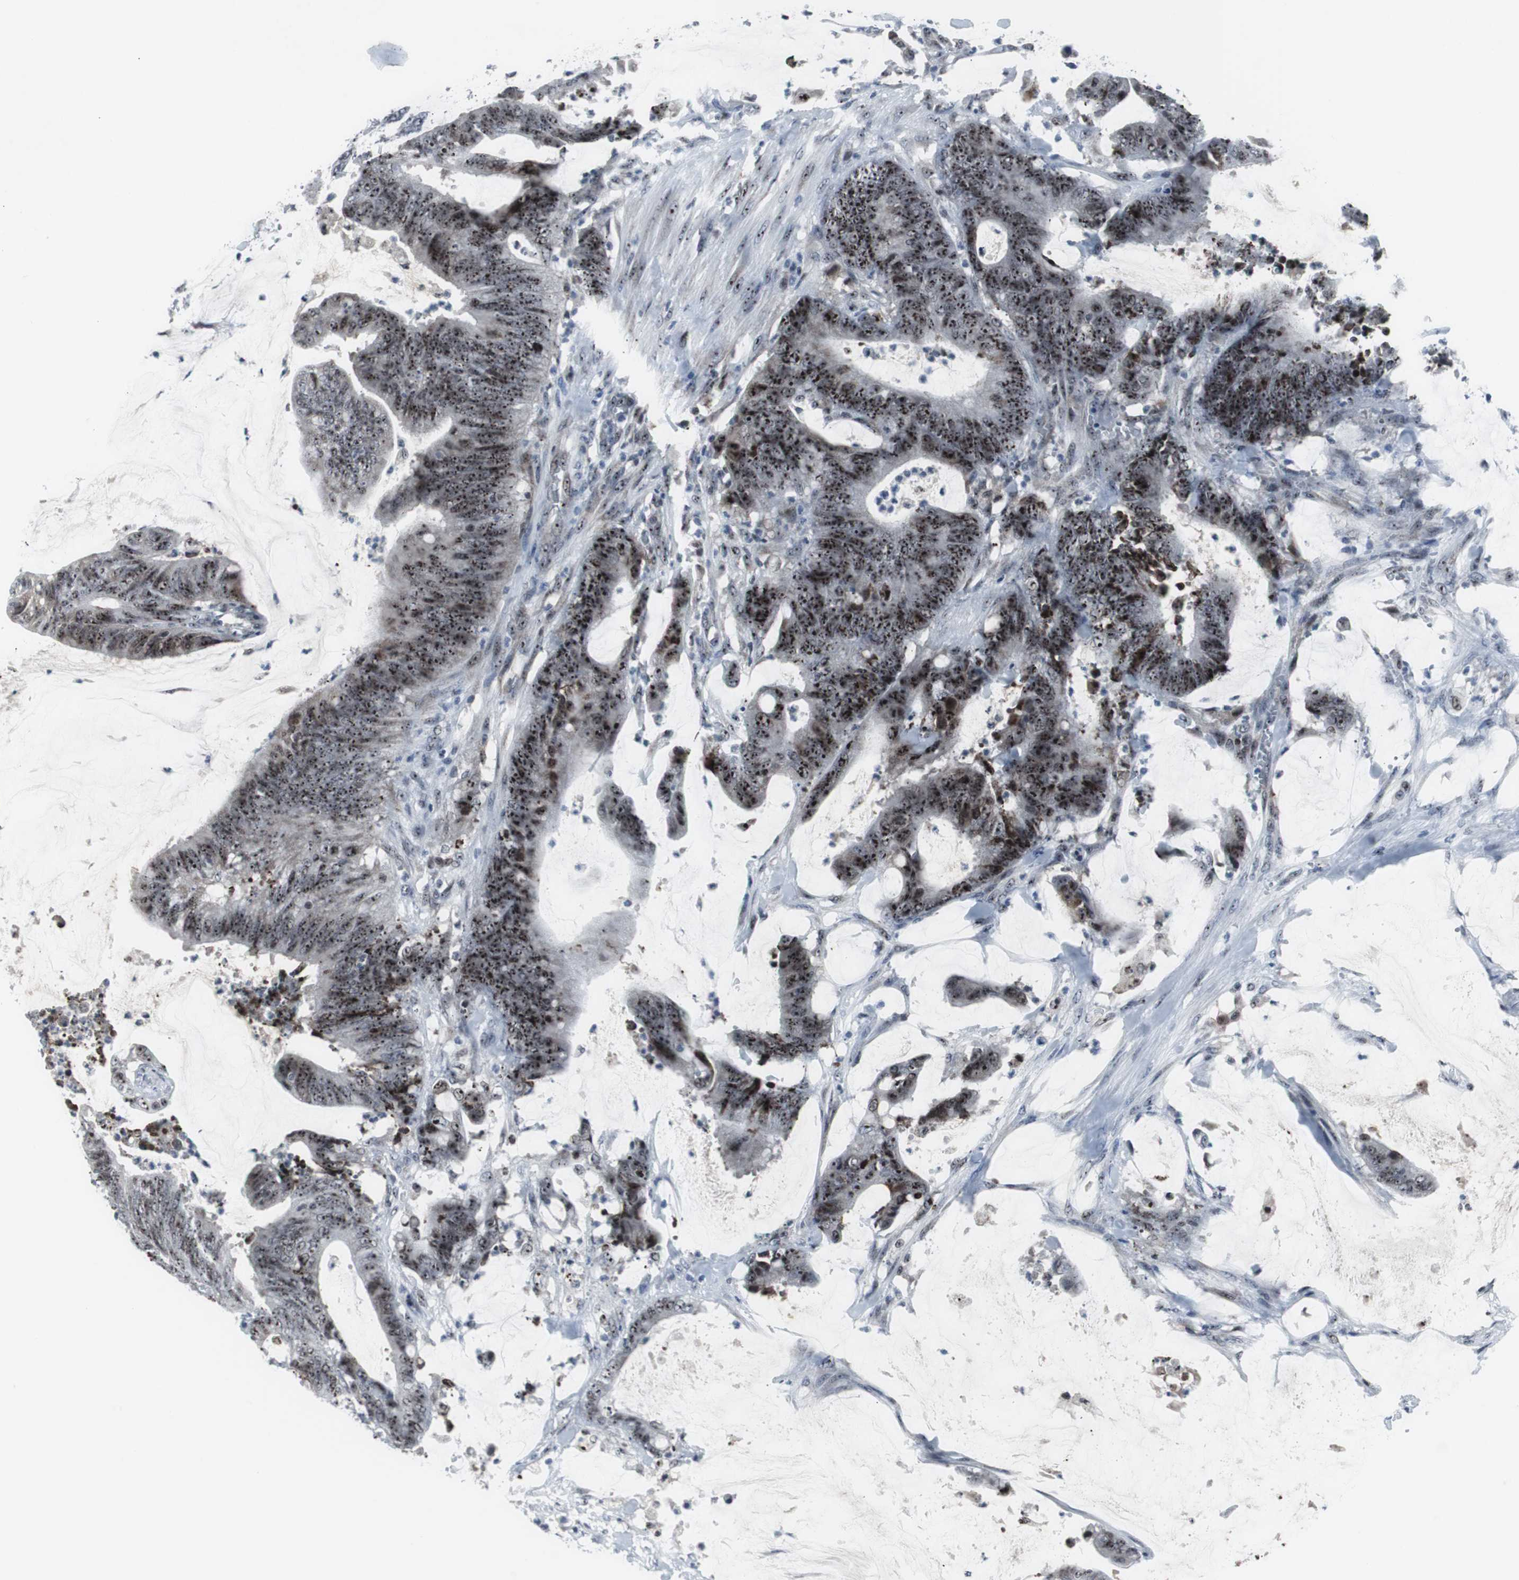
{"staining": {"intensity": "strong", "quantity": ">75%", "location": "nuclear"}, "tissue": "colorectal cancer", "cell_type": "Tumor cells", "image_type": "cancer", "snomed": [{"axis": "morphology", "description": "Adenocarcinoma, NOS"}, {"axis": "topography", "description": "Rectum"}], "caption": "Brown immunohistochemical staining in human colorectal cancer (adenocarcinoma) demonstrates strong nuclear expression in about >75% of tumor cells. Ihc stains the protein in brown and the nuclei are stained blue.", "gene": "DOK1", "patient": {"sex": "female", "age": 66}}